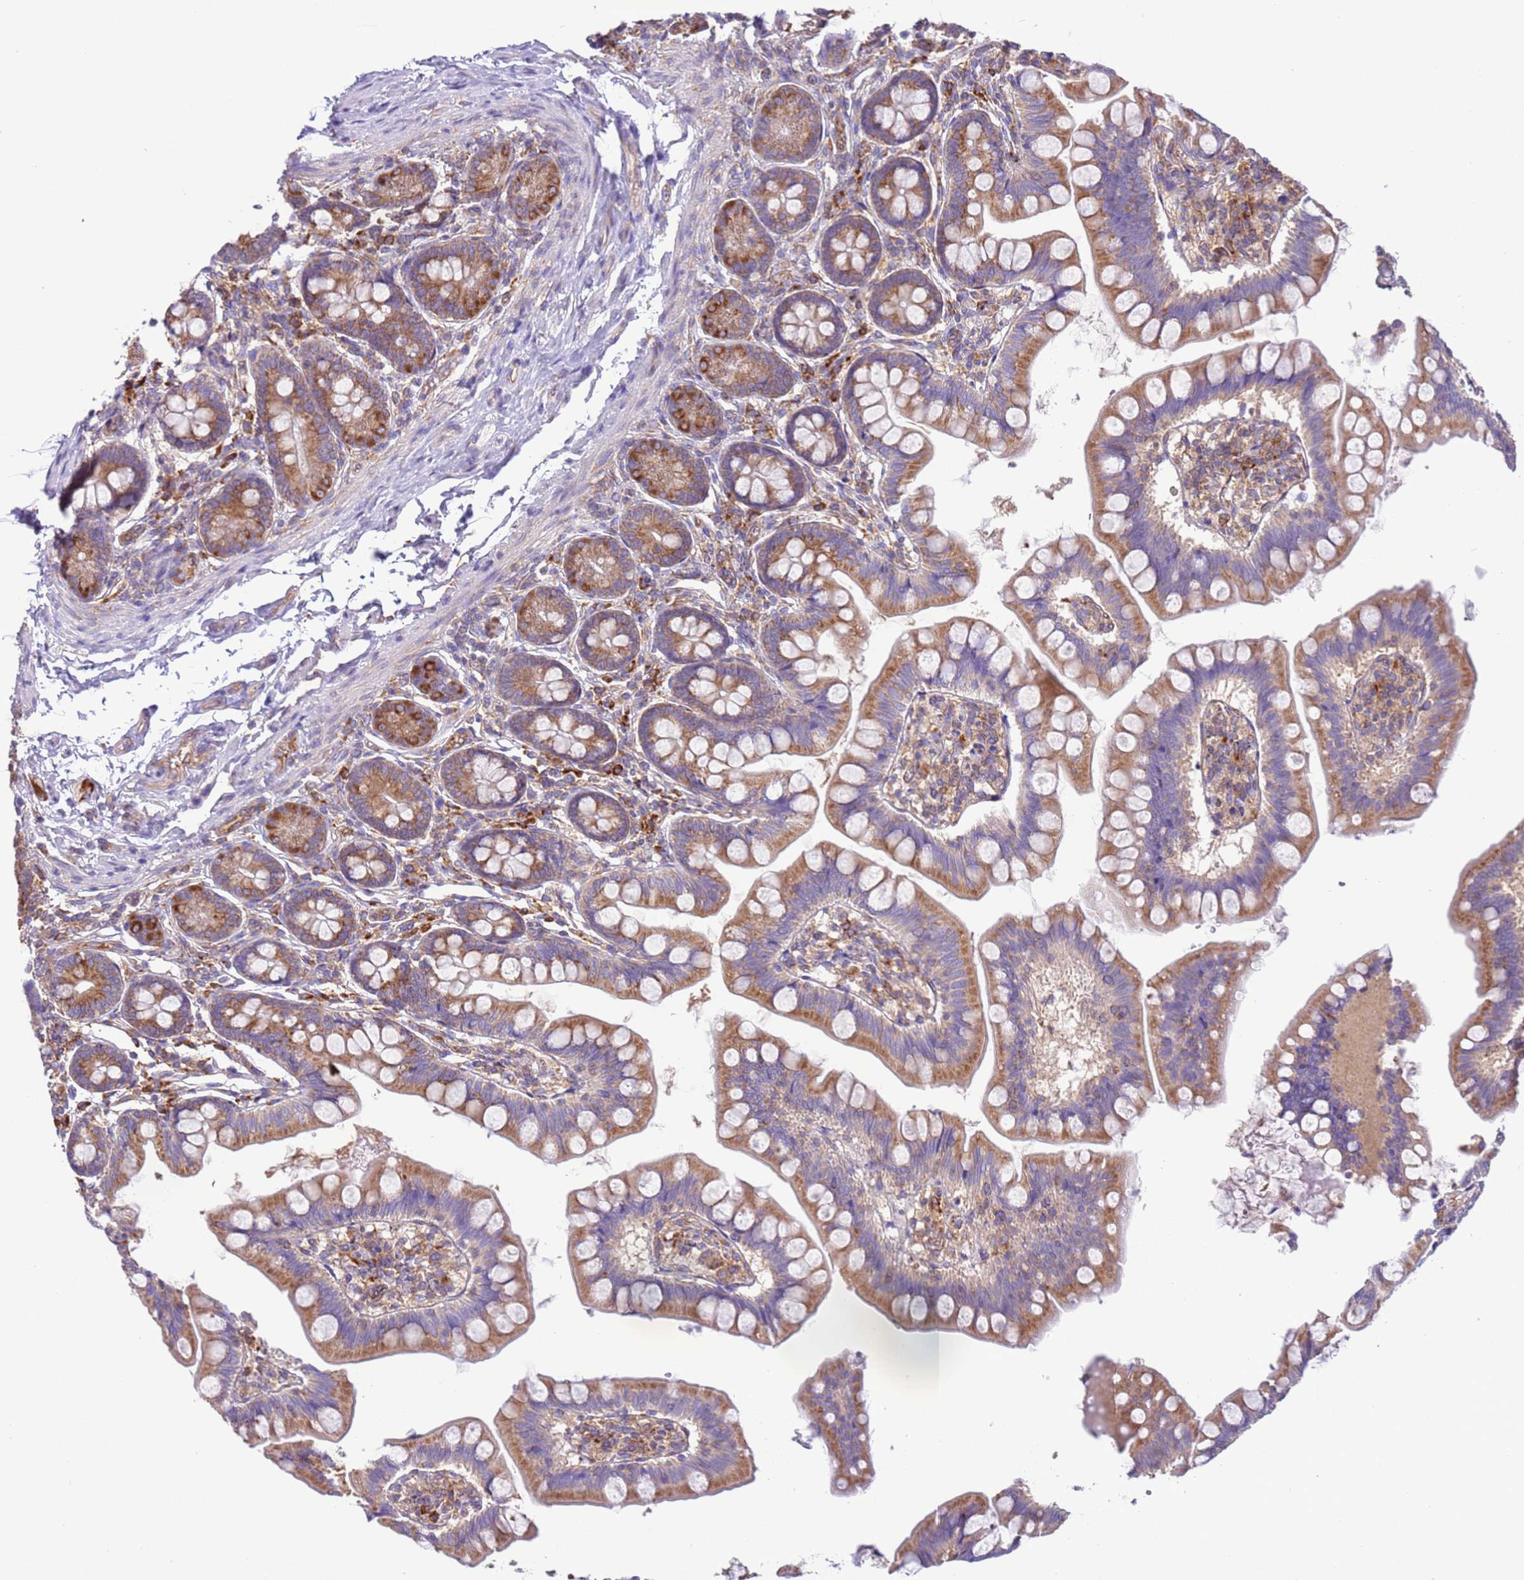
{"staining": {"intensity": "moderate", "quantity": ">75%", "location": "cytoplasmic/membranous"}, "tissue": "small intestine", "cell_type": "Glandular cells", "image_type": "normal", "snomed": [{"axis": "morphology", "description": "Normal tissue, NOS"}, {"axis": "topography", "description": "Small intestine"}], "caption": "Glandular cells exhibit moderate cytoplasmic/membranous positivity in approximately >75% of cells in benign small intestine. (IHC, brightfield microscopy, high magnification).", "gene": "VARS1", "patient": {"sex": "male", "age": 7}}